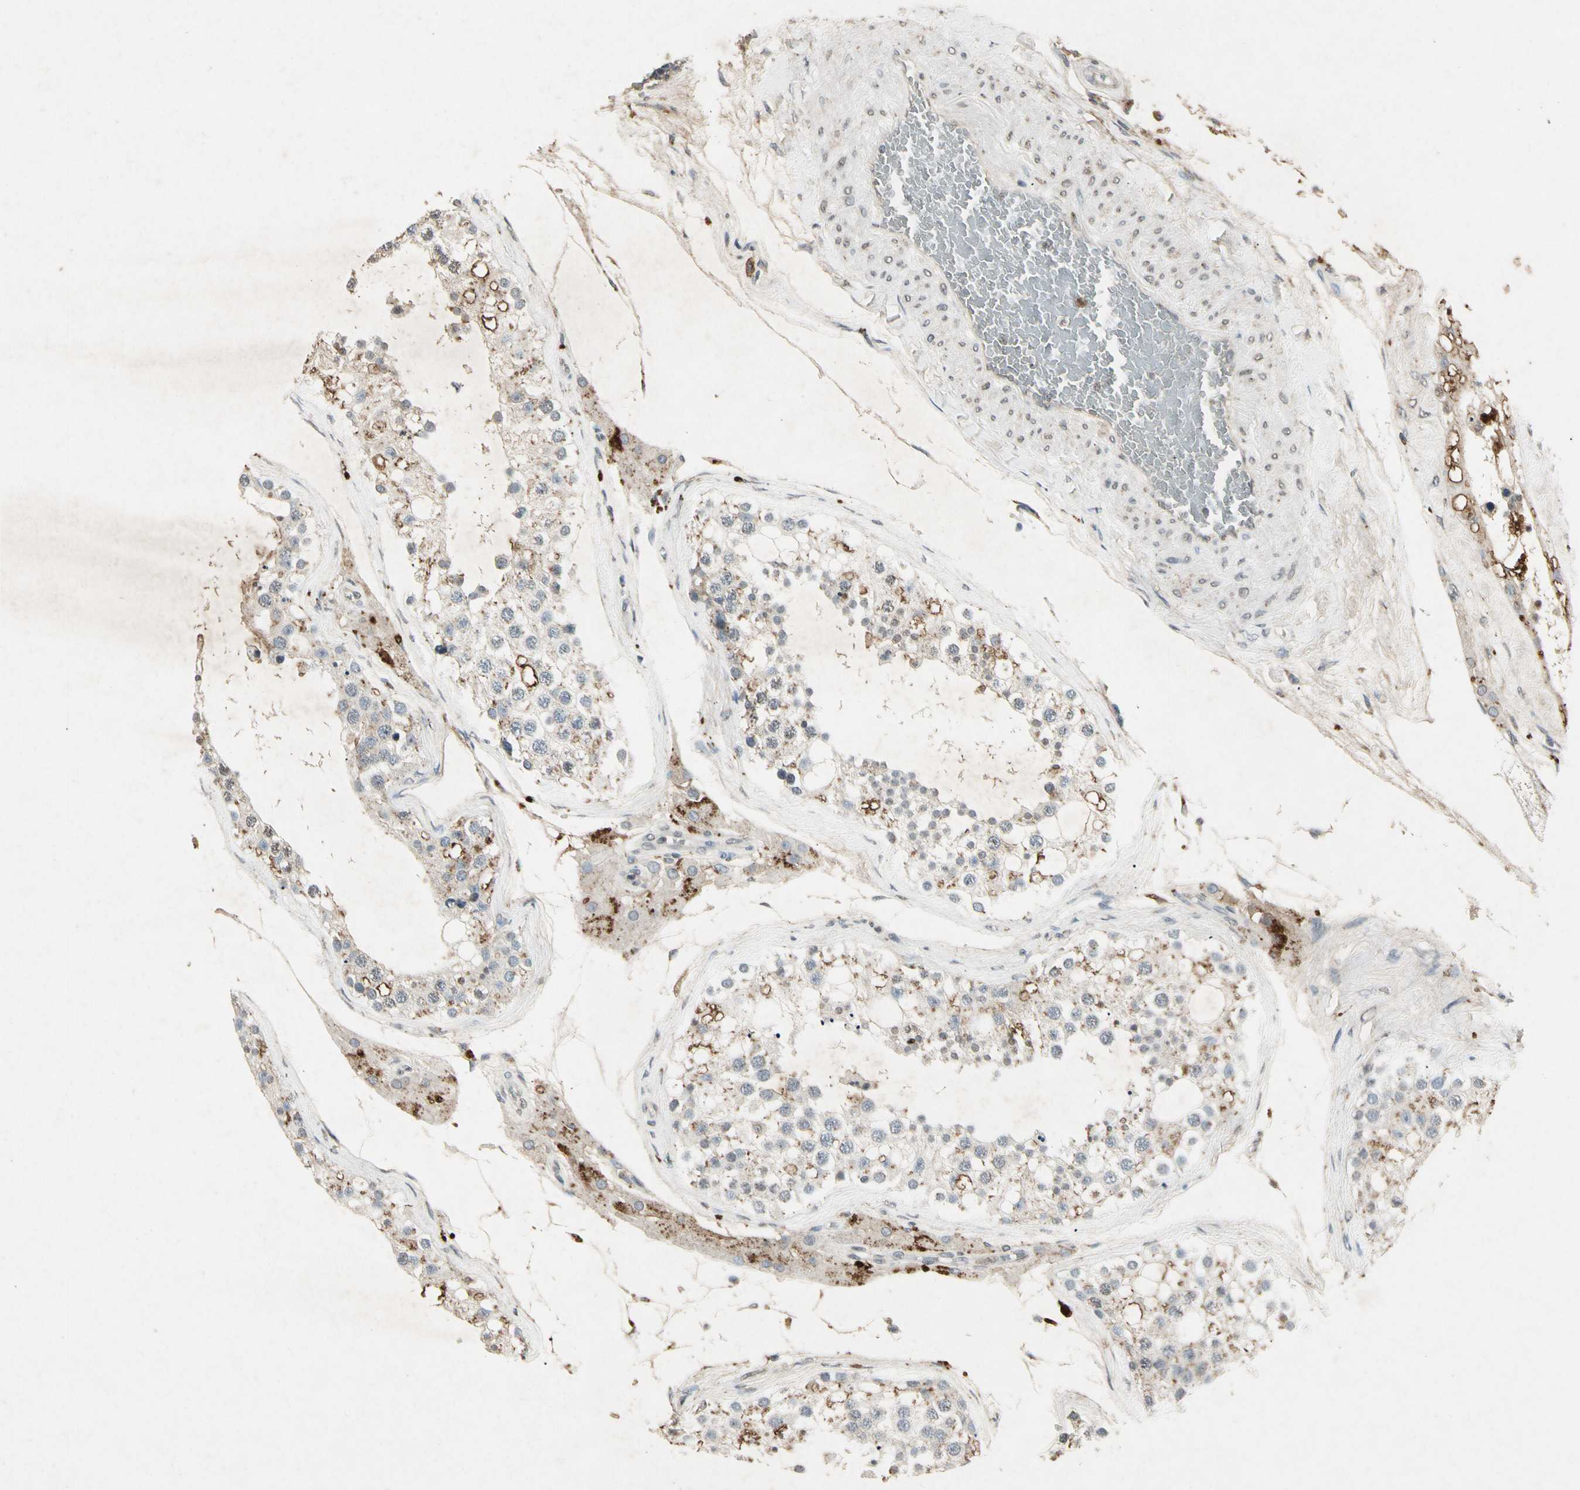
{"staining": {"intensity": "moderate", "quantity": "25%-75%", "location": "cytoplasmic/membranous"}, "tissue": "testis", "cell_type": "Cells in seminiferous ducts", "image_type": "normal", "snomed": [{"axis": "morphology", "description": "Normal tissue, NOS"}, {"axis": "topography", "description": "Testis"}], "caption": "A brown stain labels moderate cytoplasmic/membranous expression of a protein in cells in seminiferous ducts of unremarkable human testis.", "gene": "CP", "patient": {"sex": "male", "age": 68}}